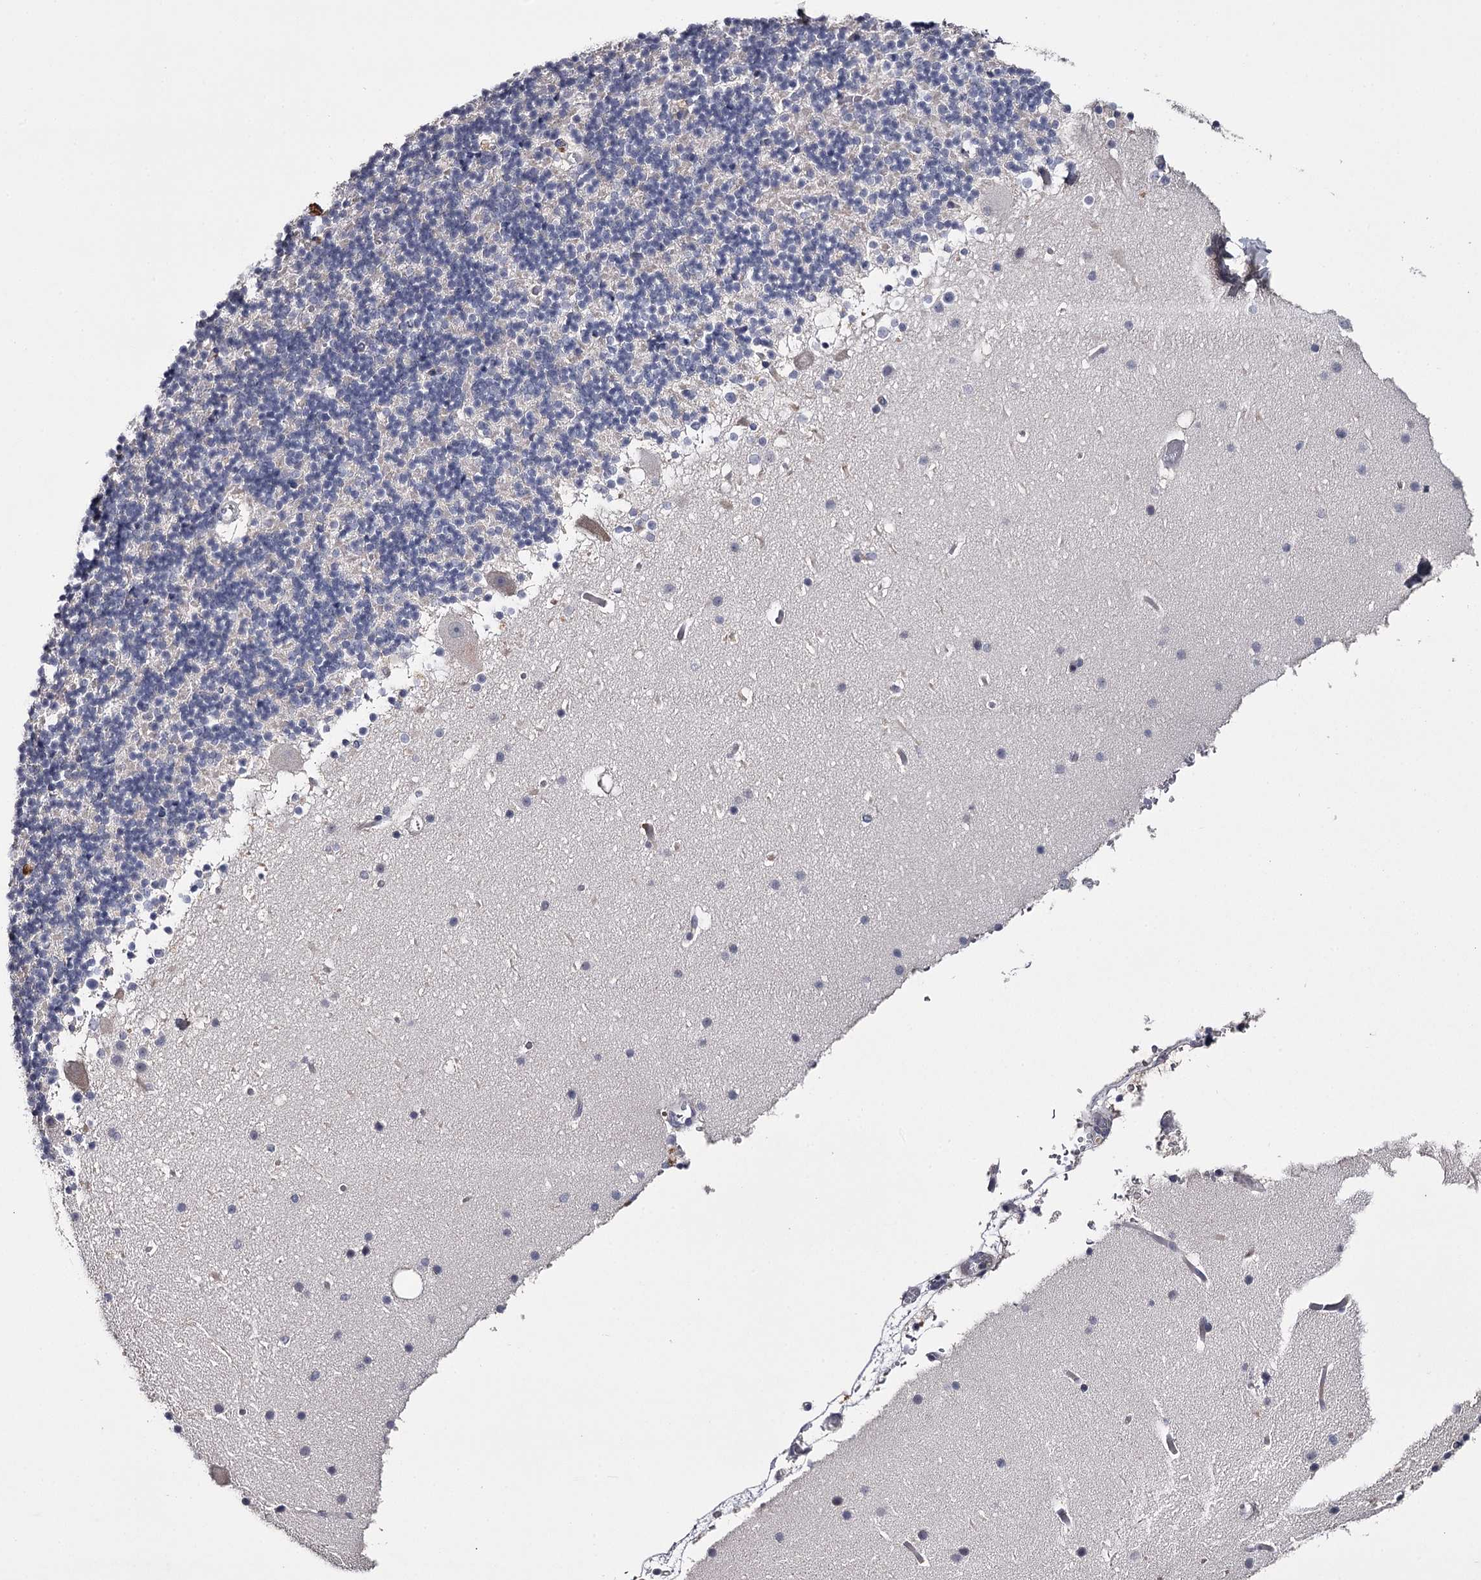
{"staining": {"intensity": "negative", "quantity": "none", "location": "none"}, "tissue": "cerebellum", "cell_type": "Cells in granular layer", "image_type": "normal", "snomed": [{"axis": "morphology", "description": "Normal tissue, NOS"}, {"axis": "topography", "description": "Cerebellum"}], "caption": "An immunohistochemistry (IHC) micrograph of unremarkable cerebellum is shown. There is no staining in cells in granular layer of cerebellum. (DAB (3,3'-diaminobenzidine) immunohistochemistry, high magnification).", "gene": "FDXACB1", "patient": {"sex": "male", "age": 57}}